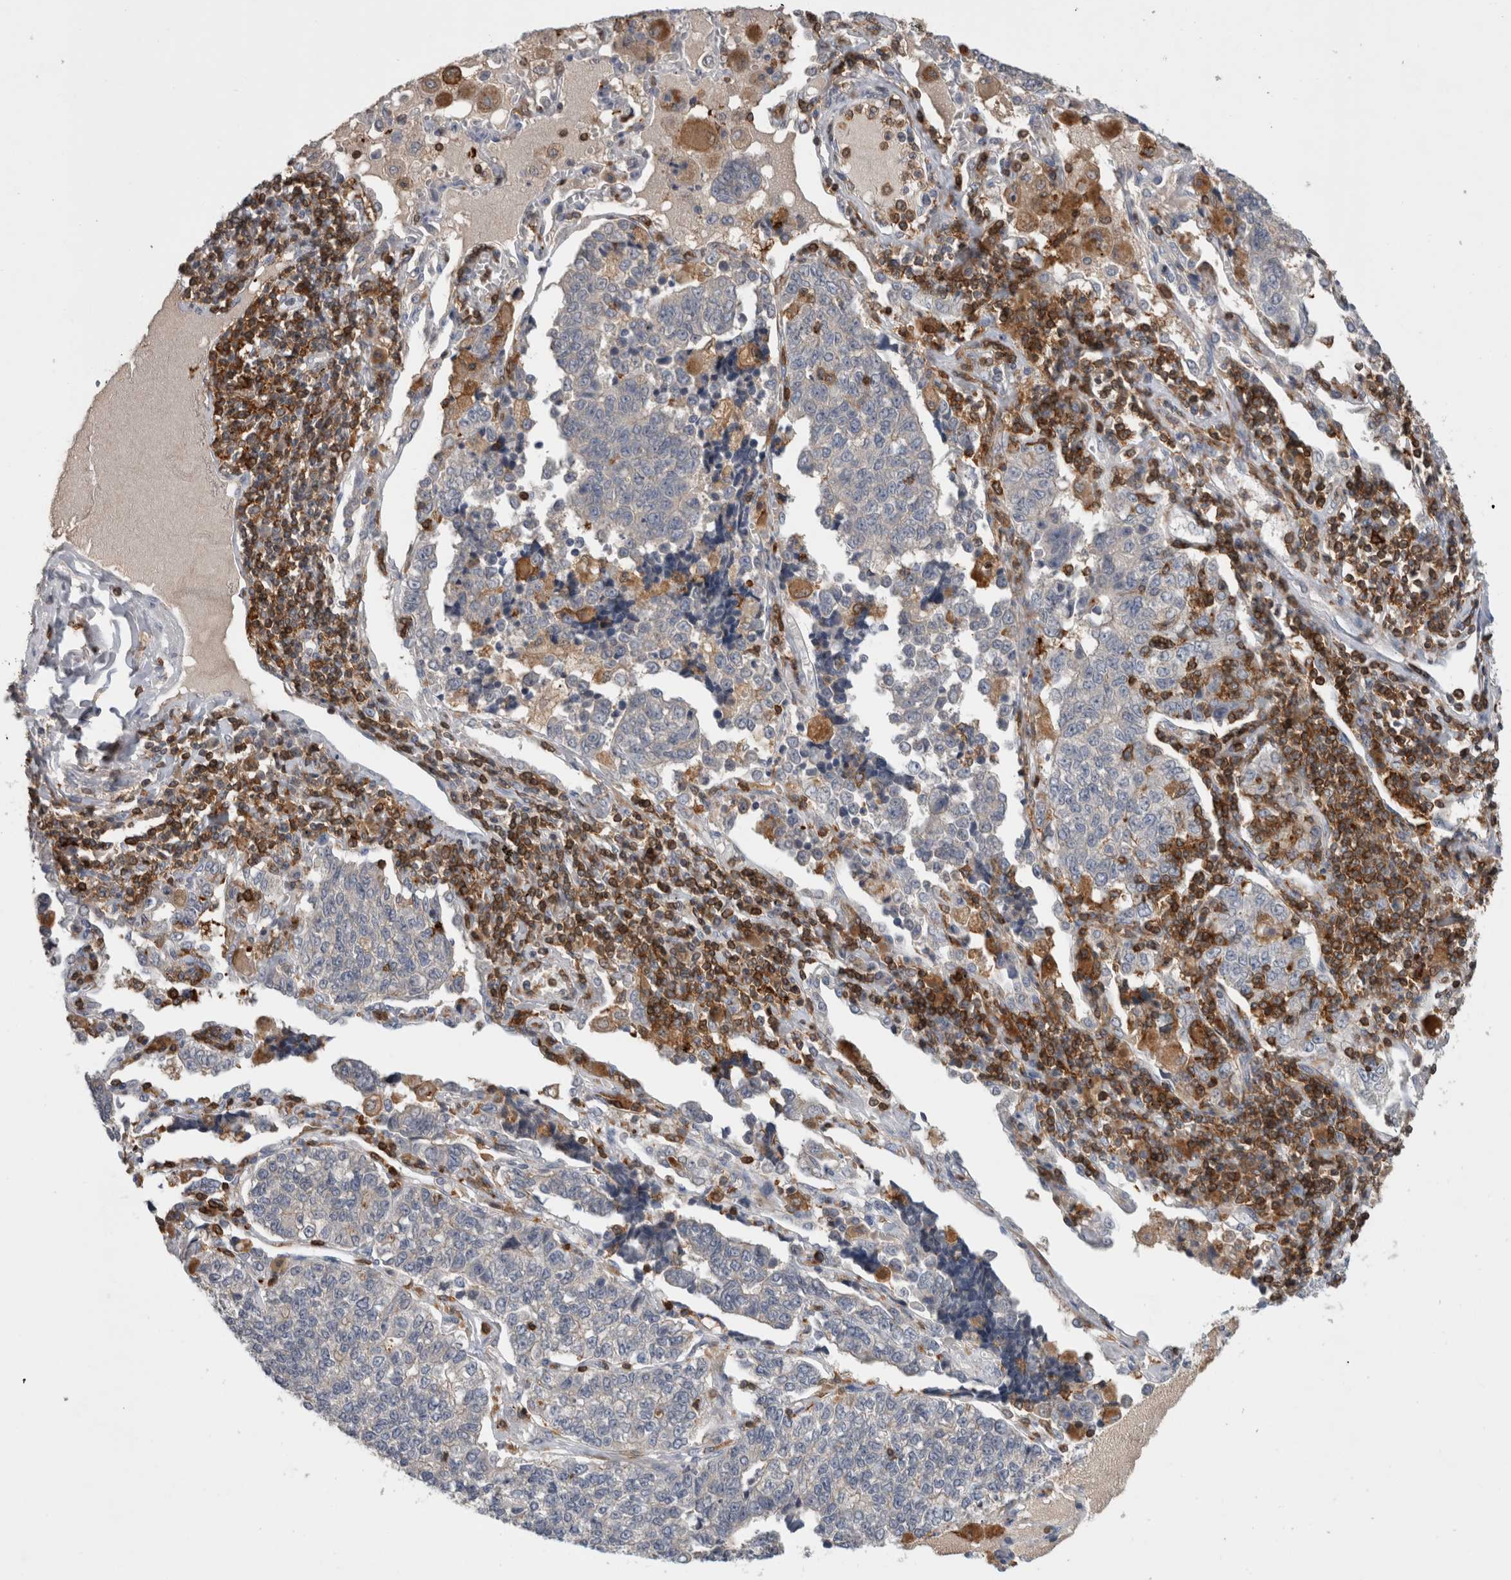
{"staining": {"intensity": "negative", "quantity": "none", "location": "none"}, "tissue": "lung cancer", "cell_type": "Tumor cells", "image_type": "cancer", "snomed": [{"axis": "morphology", "description": "Adenocarcinoma, NOS"}, {"axis": "topography", "description": "Lung"}], "caption": "High power microscopy photomicrograph of an immunohistochemistry histopathology image of lung cancer (adenocarcinoma), revealing no significant staining in tumor cells.", "gene": "GFRA2", "patient": {"sex": "male", "age": 49}}